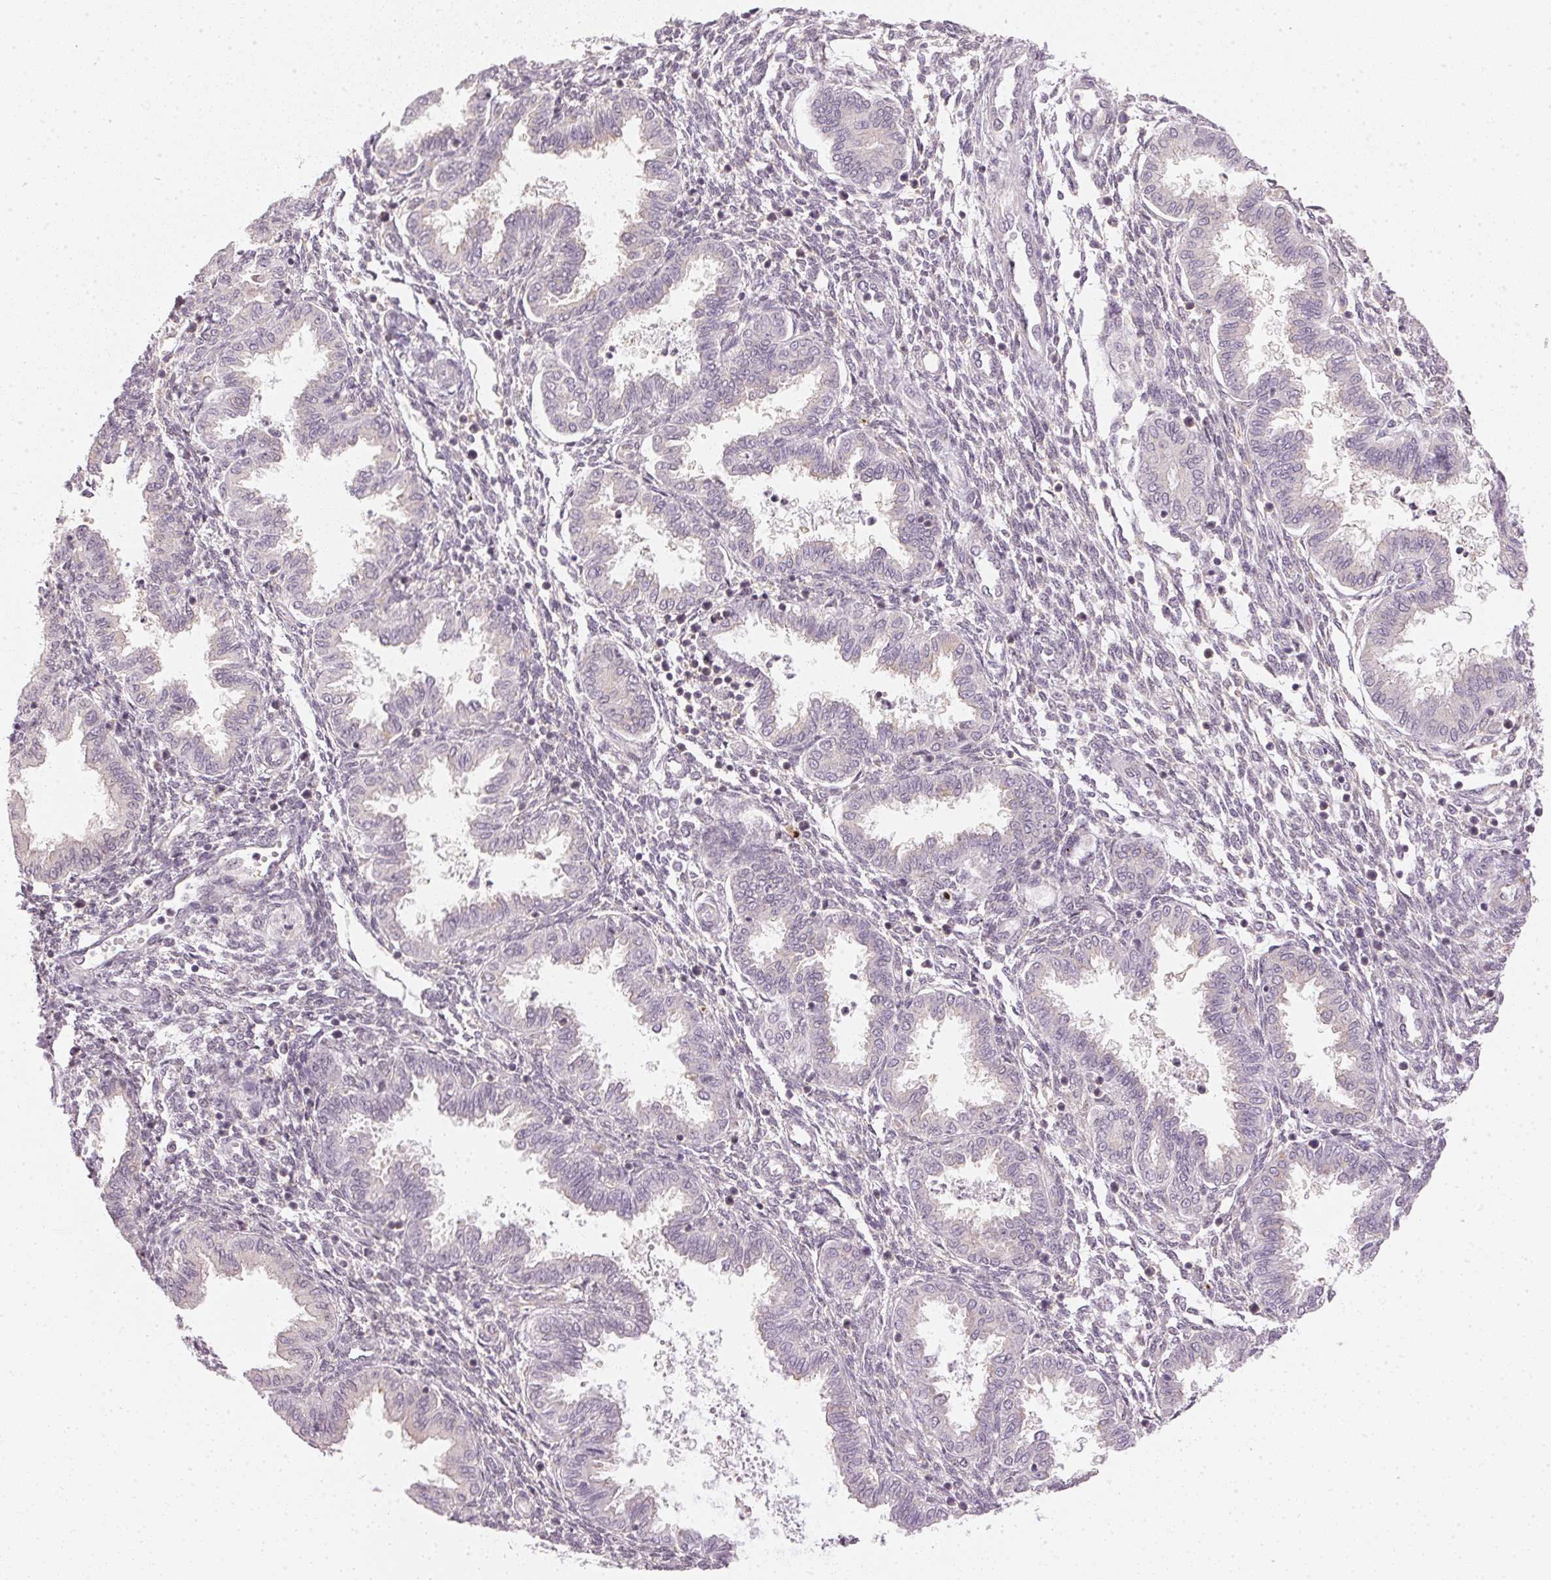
{"staining": {"intensity": "negative", "quantity": "none", "location": "none"}, "tissue": "endometrium", "cell_type": "Cells in endometrial stroma", "image_type": "normal", "snomed": [{"axis": "morphology", "description": "Normal tissue, NOS"}, {"axis": "topography", "description": "Endometrium"}], "caption": "DAB (3,3'-diaminobenzidine) immunohistochemical staining of unremarkable endometrium demonstrates no significant positivity in cells in endometrial stroma.", "gene": "KPRP", "patient": {"sex": "female", "age": 33}}